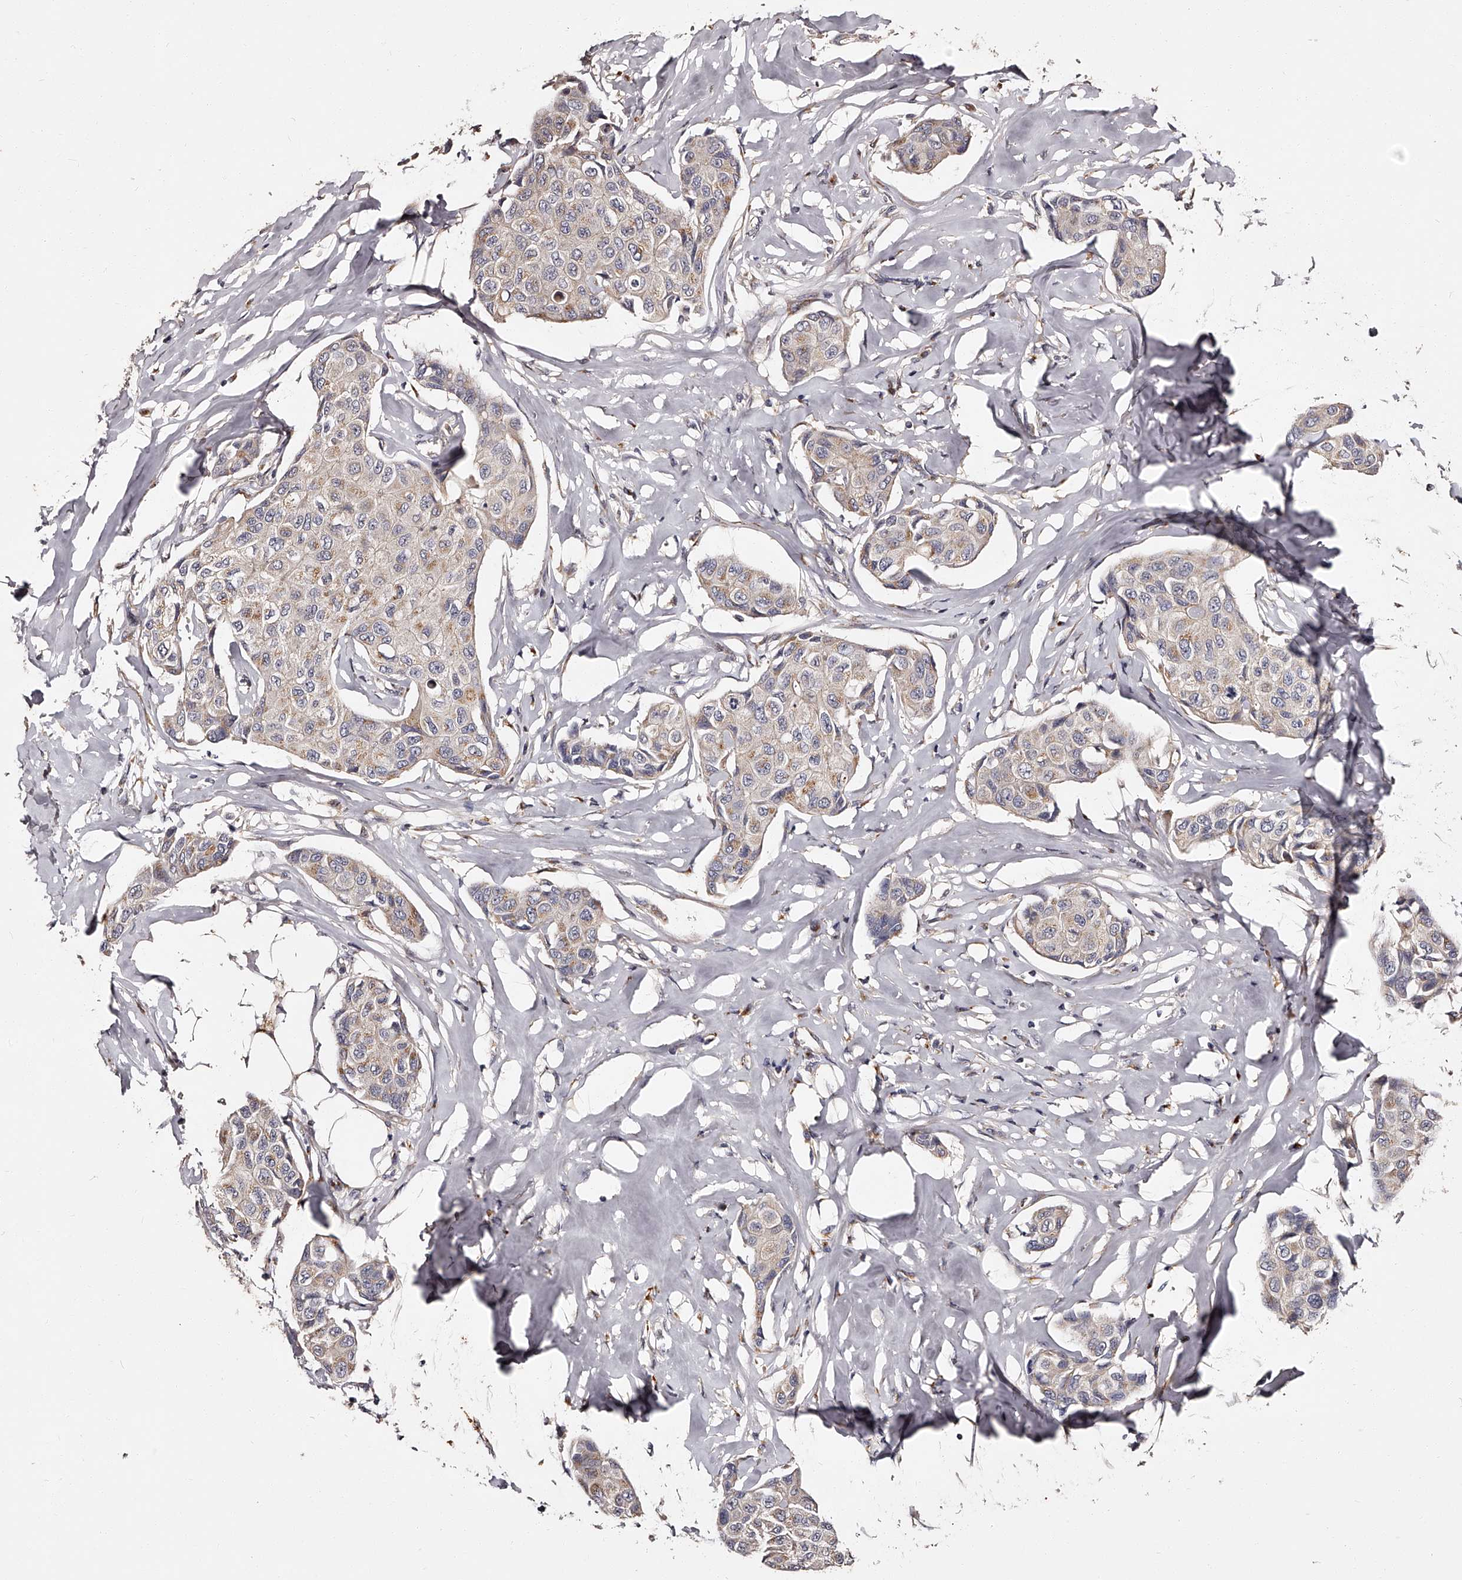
{"staining": {"intensity": "weak", "quantity": "25%-75%", "location": "cytoplasmic/membranous"}, "tissue": "breast cancer", "cell_type": "Tumor cells", "image_type": "cancer", "snomed": [{"axis": "morphology", "description": "Duct carcinoma"}, {"axis": "topography", "description": "Breast"}], "caption": "Immunohistochemical staining of human infiltrating ductal carcinoma (breast) reveals weak cytoplasmic/membranous protein positivity in about 25%-75% of tumor cells.", "gene": "RSC1A1", "patient": {"sex": "female", "age": 80}}